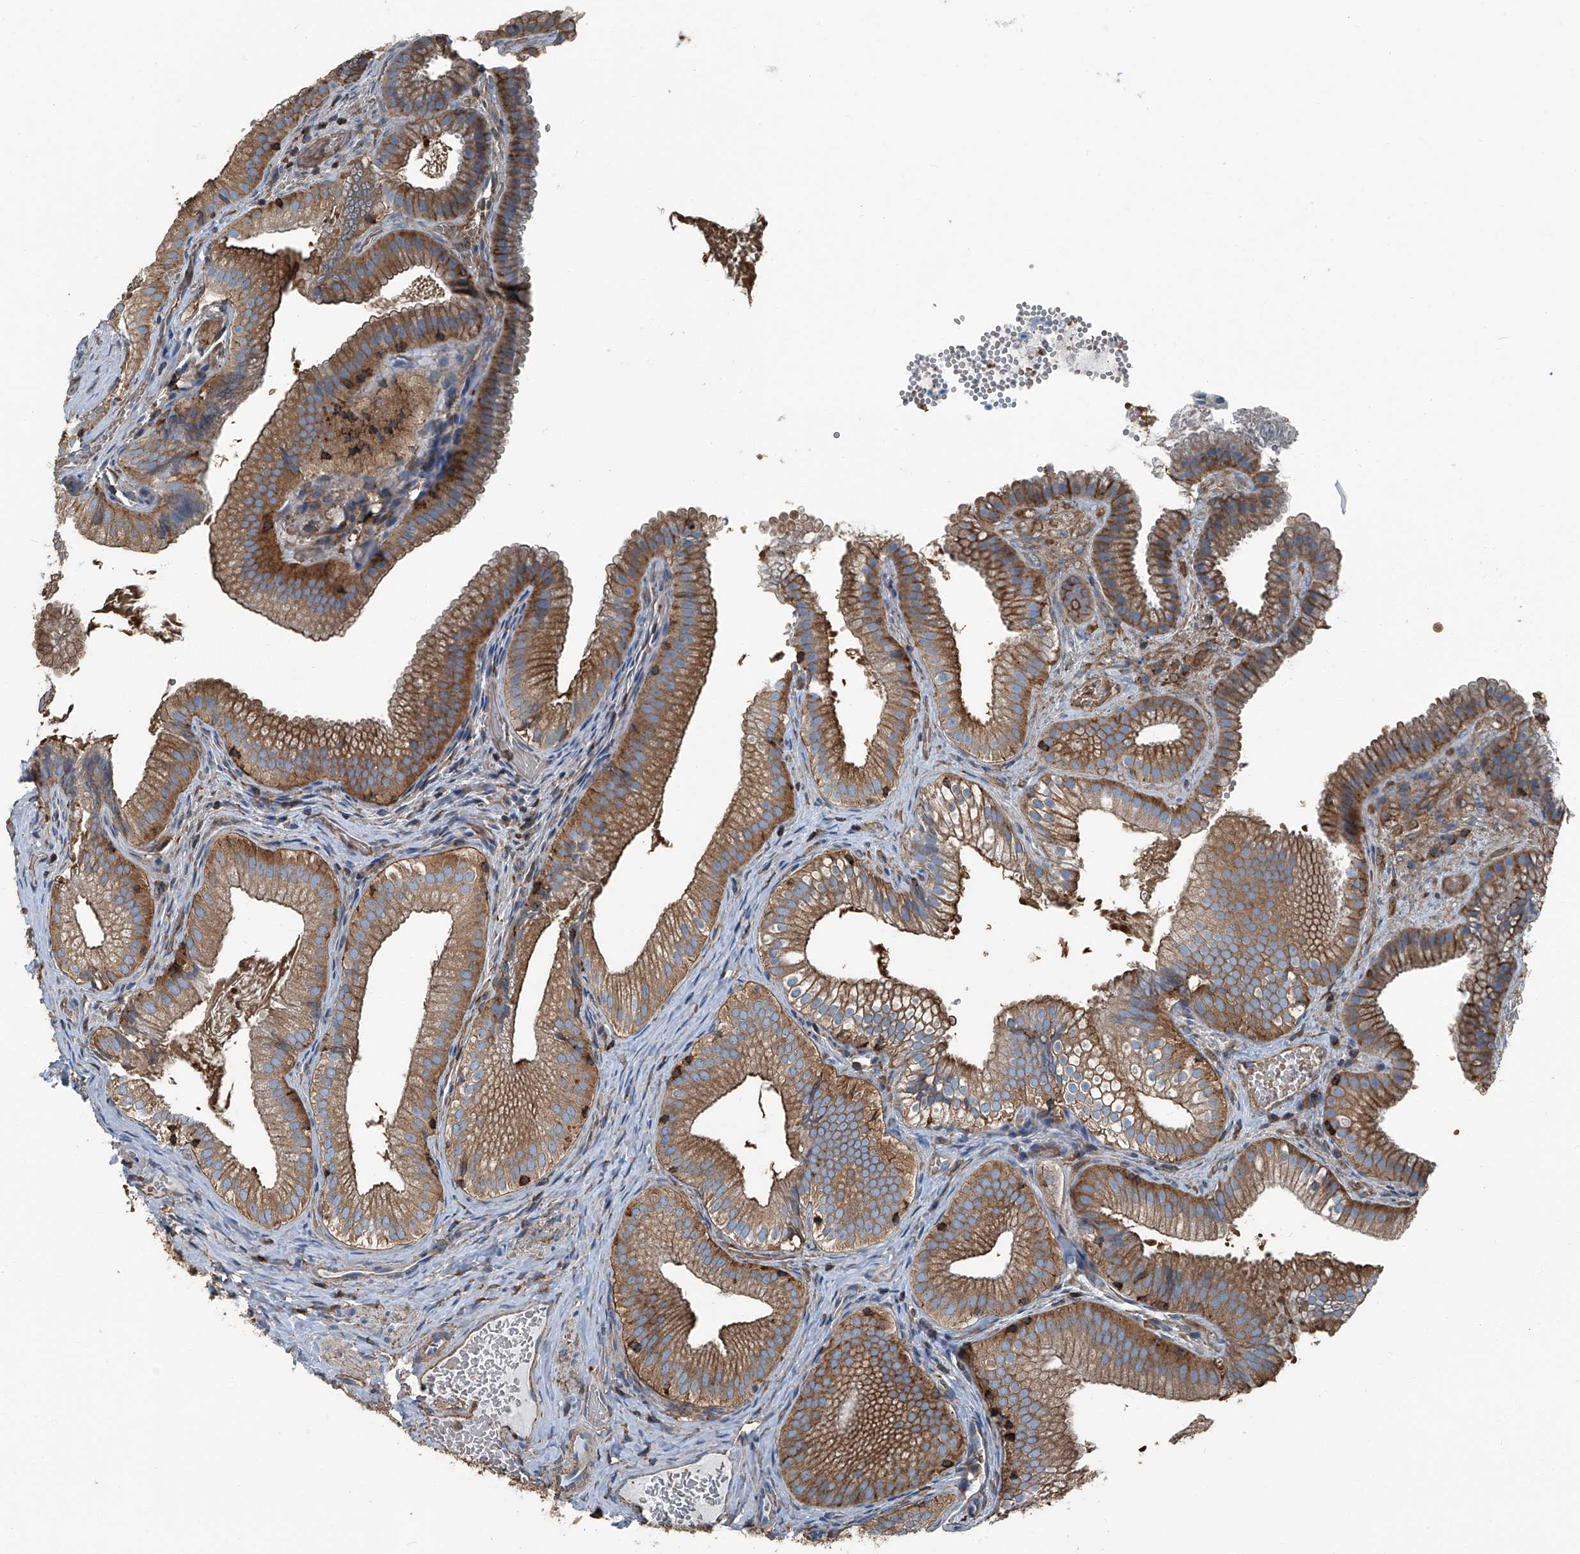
{"staining": {"intensity": "moderate", "quantity": ">75%", "location": "cytoplasmic/membranous"}, "tissue": "gallbladder", "cell_type": "Glandular cells", "image_type": "normal", "snomed": [{"axis": "morphology", "description": "Normal tissue, NOS"}, {"axis": "topography", "description": "Gallbladder"}], "caption": "IHC photomicrograph of unremarkable gallbladder: gallbladder stained using IHC shows medium levels of moderate protein expression localized specifically in the cytoplasmic/membranous of glandular cells, appearing as a cytoplasmic/membranous brown color.", "gene": "SEPTIN7", "patient": {"sex": "female", "age": 30}}